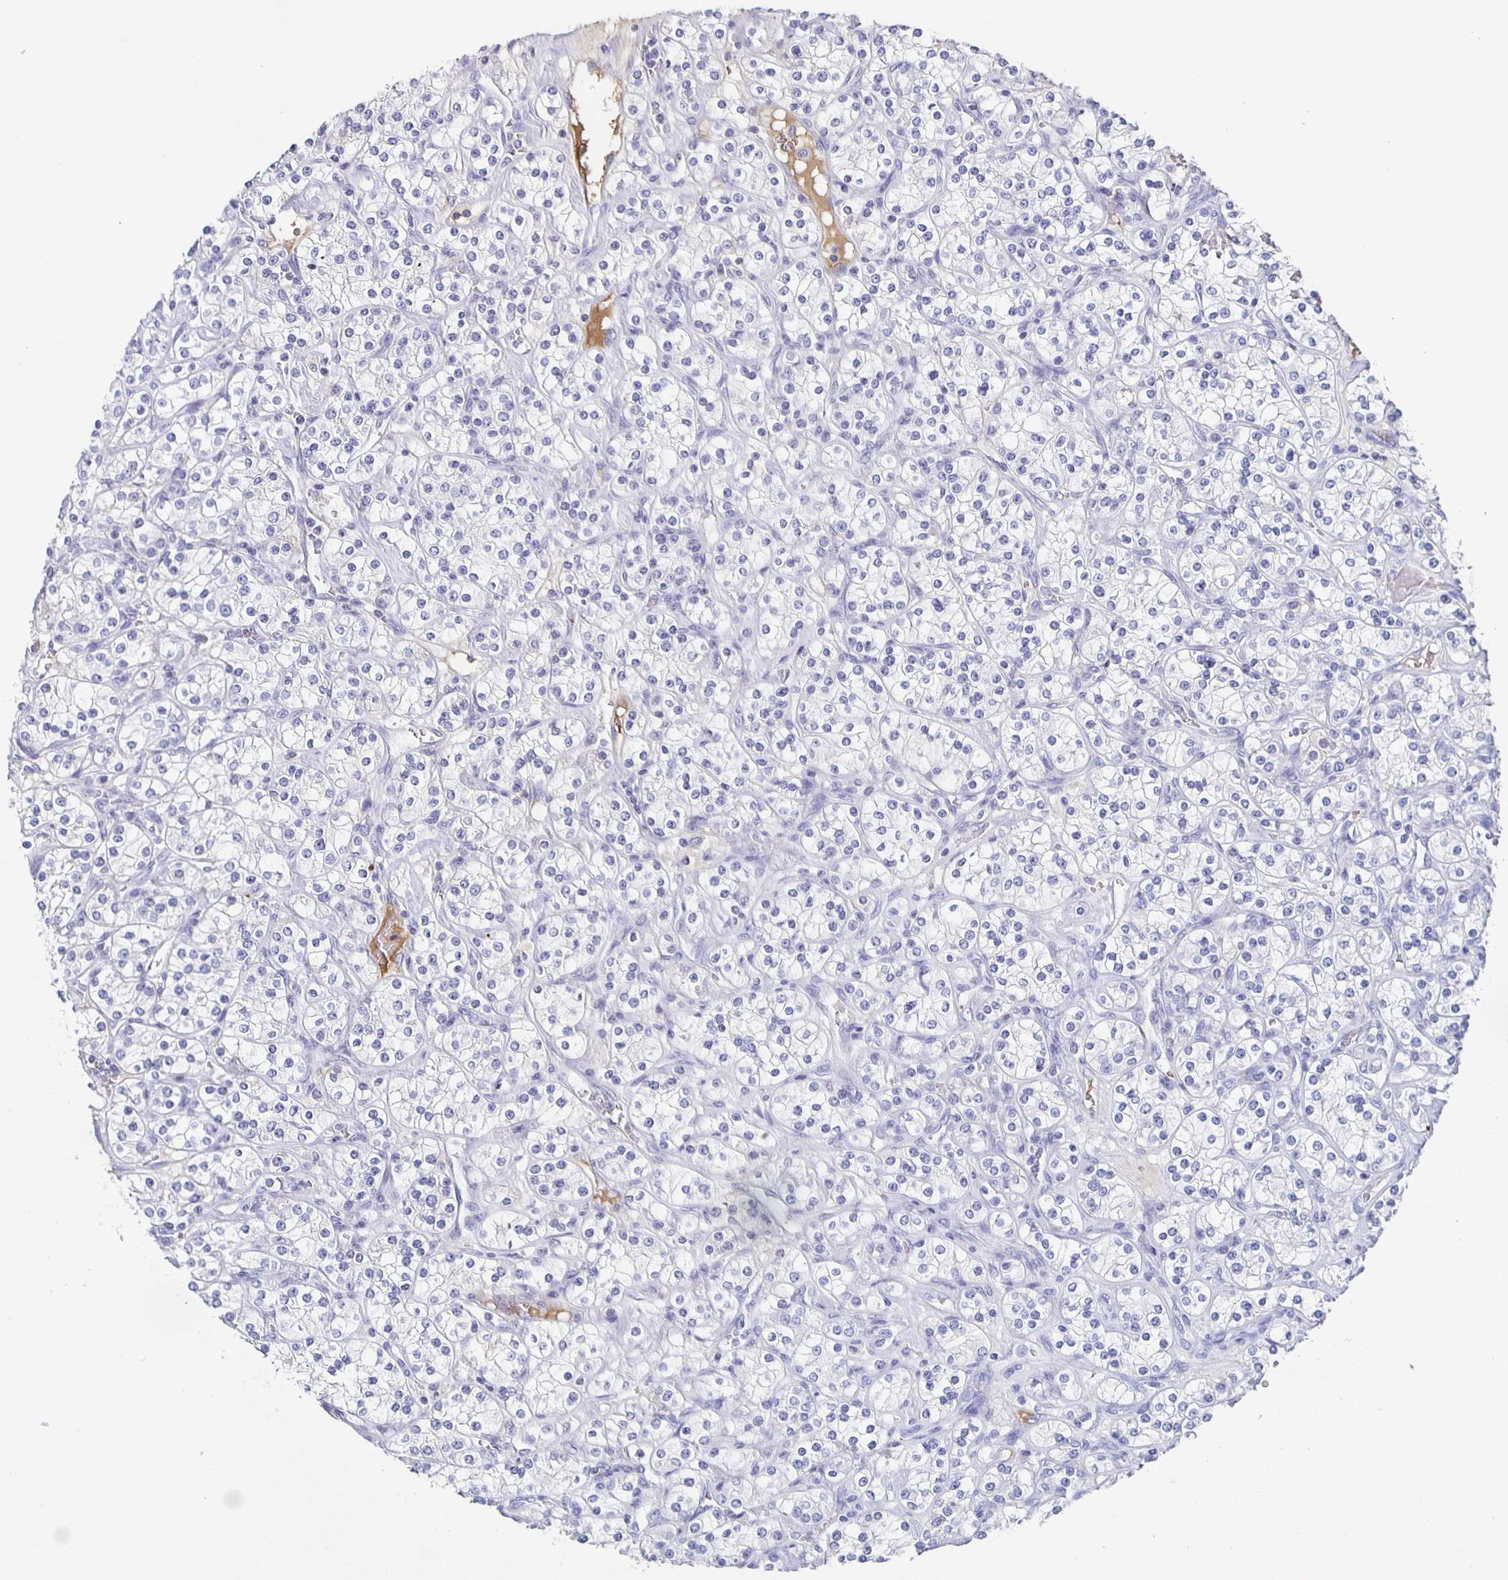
{"staining": {"intensity": "negative", "quantity": "none", "location": "none"}, "tissue": "renal cancer", "cell_type": "Tumor cells", "image_type": "cancer", "snomed": [{"axis": "morphology", "description": "Adenocarcinoma, NOS"}, {"axis": "topography", "description": "Kidney"}], "caption": "IHC image of neoplastic tissue: human renal cancer stained with DAB shows no significant protein positivity in tumor cells.", "gene": "FGA", "patient": {"sex": "male", "age": 77}}